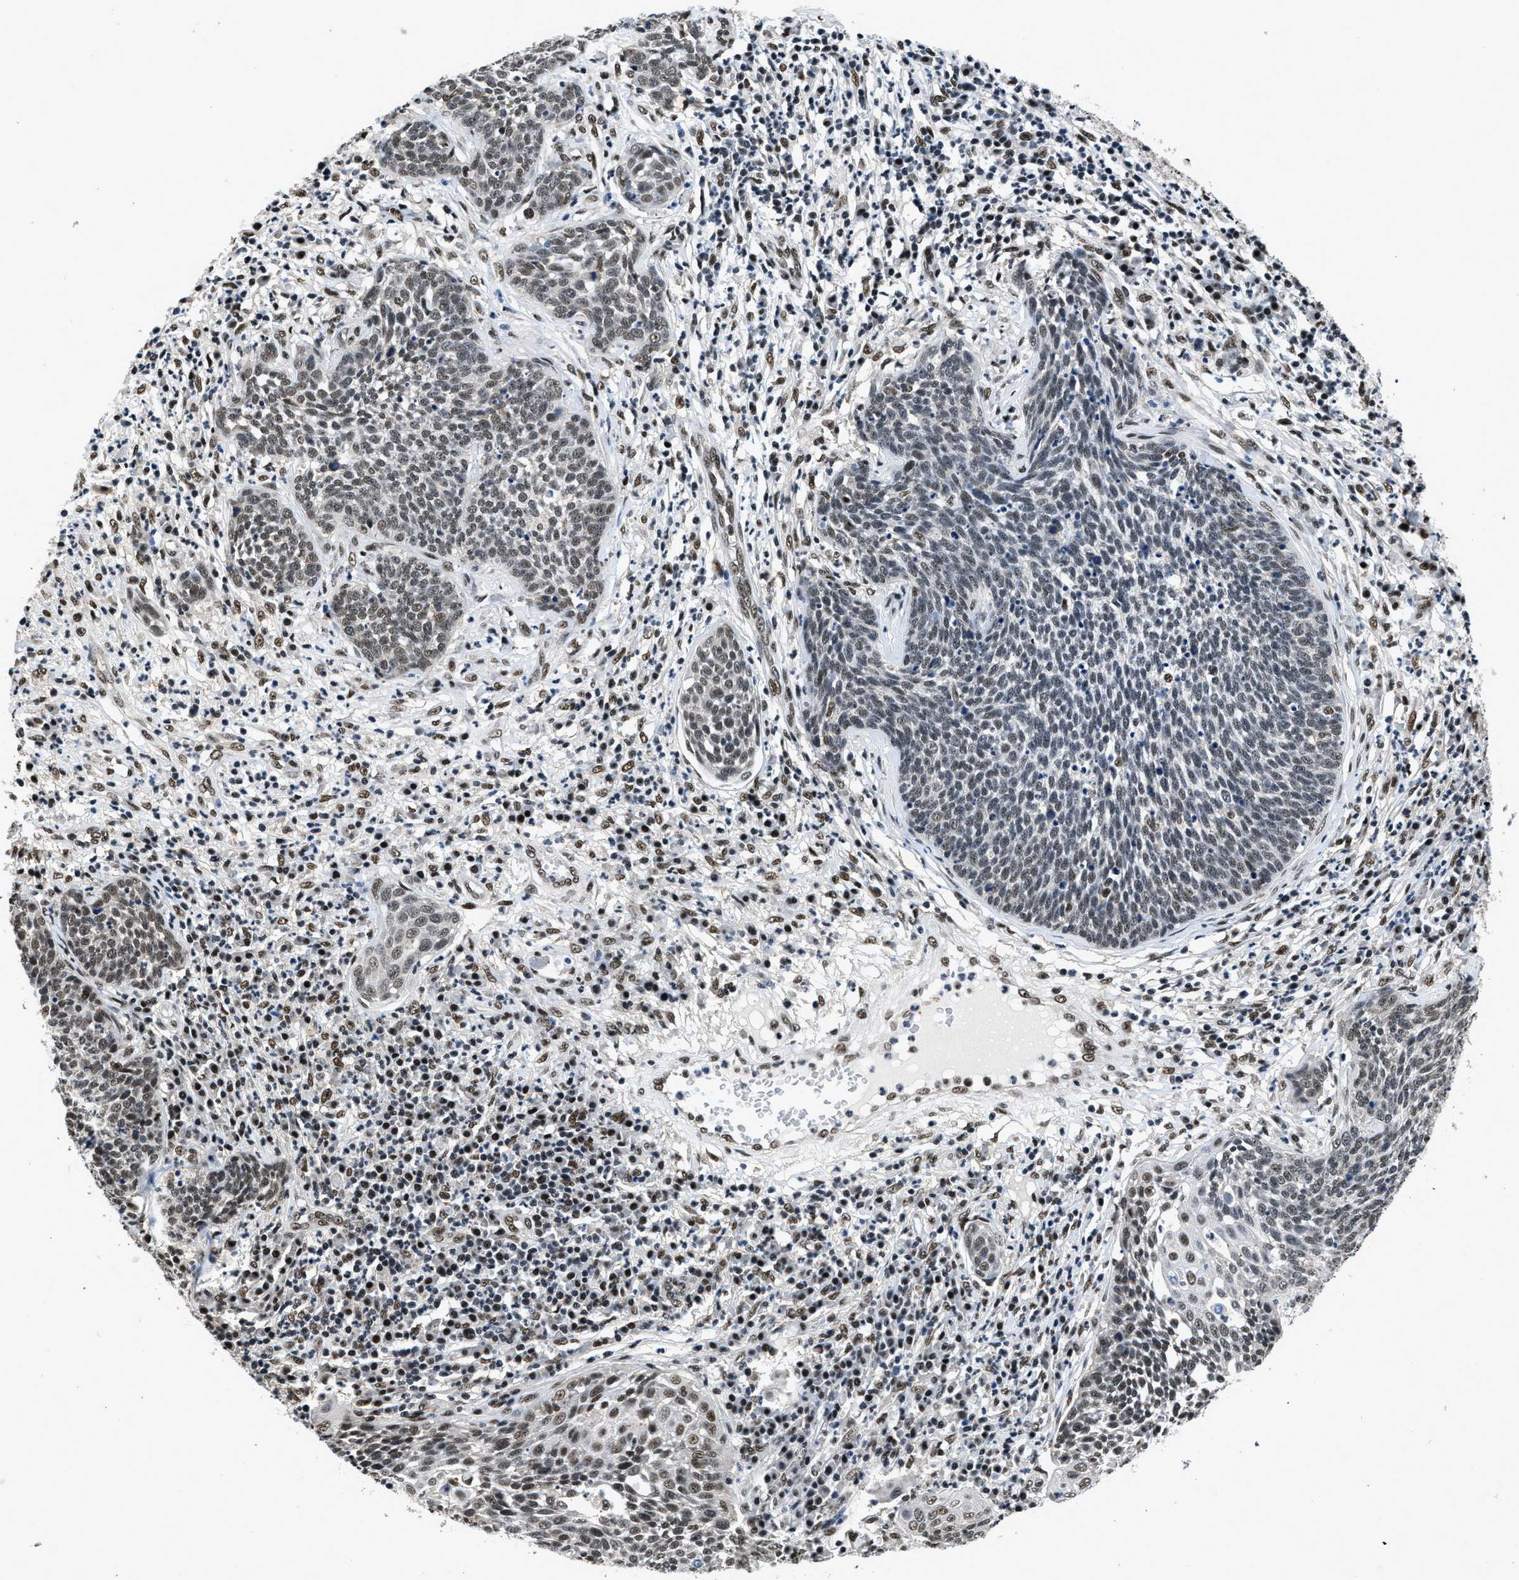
{"staining": {"intensity": "moderate", "quantity": "25%-75%", "location": "nuclear"}, "tissue": "cervical cancer", "cell_type": "Tumor cells", "image_type": "cancer", "snomed": [{"axis": "morphology", "description": "Squamous cell carcinoma, NOS"}, {"axis": "topography", "description": "Cervix"}], "caption": "Cervical squamous cell carcinoma stained with DAB (3,3'-diaminobenzidine) IHC reveals medium levels of moderate nuclear expression in about 25%-75% of tumor cells.", "gene": "HNRNPH2", "patient": {"sex": "female", "age": 34}}